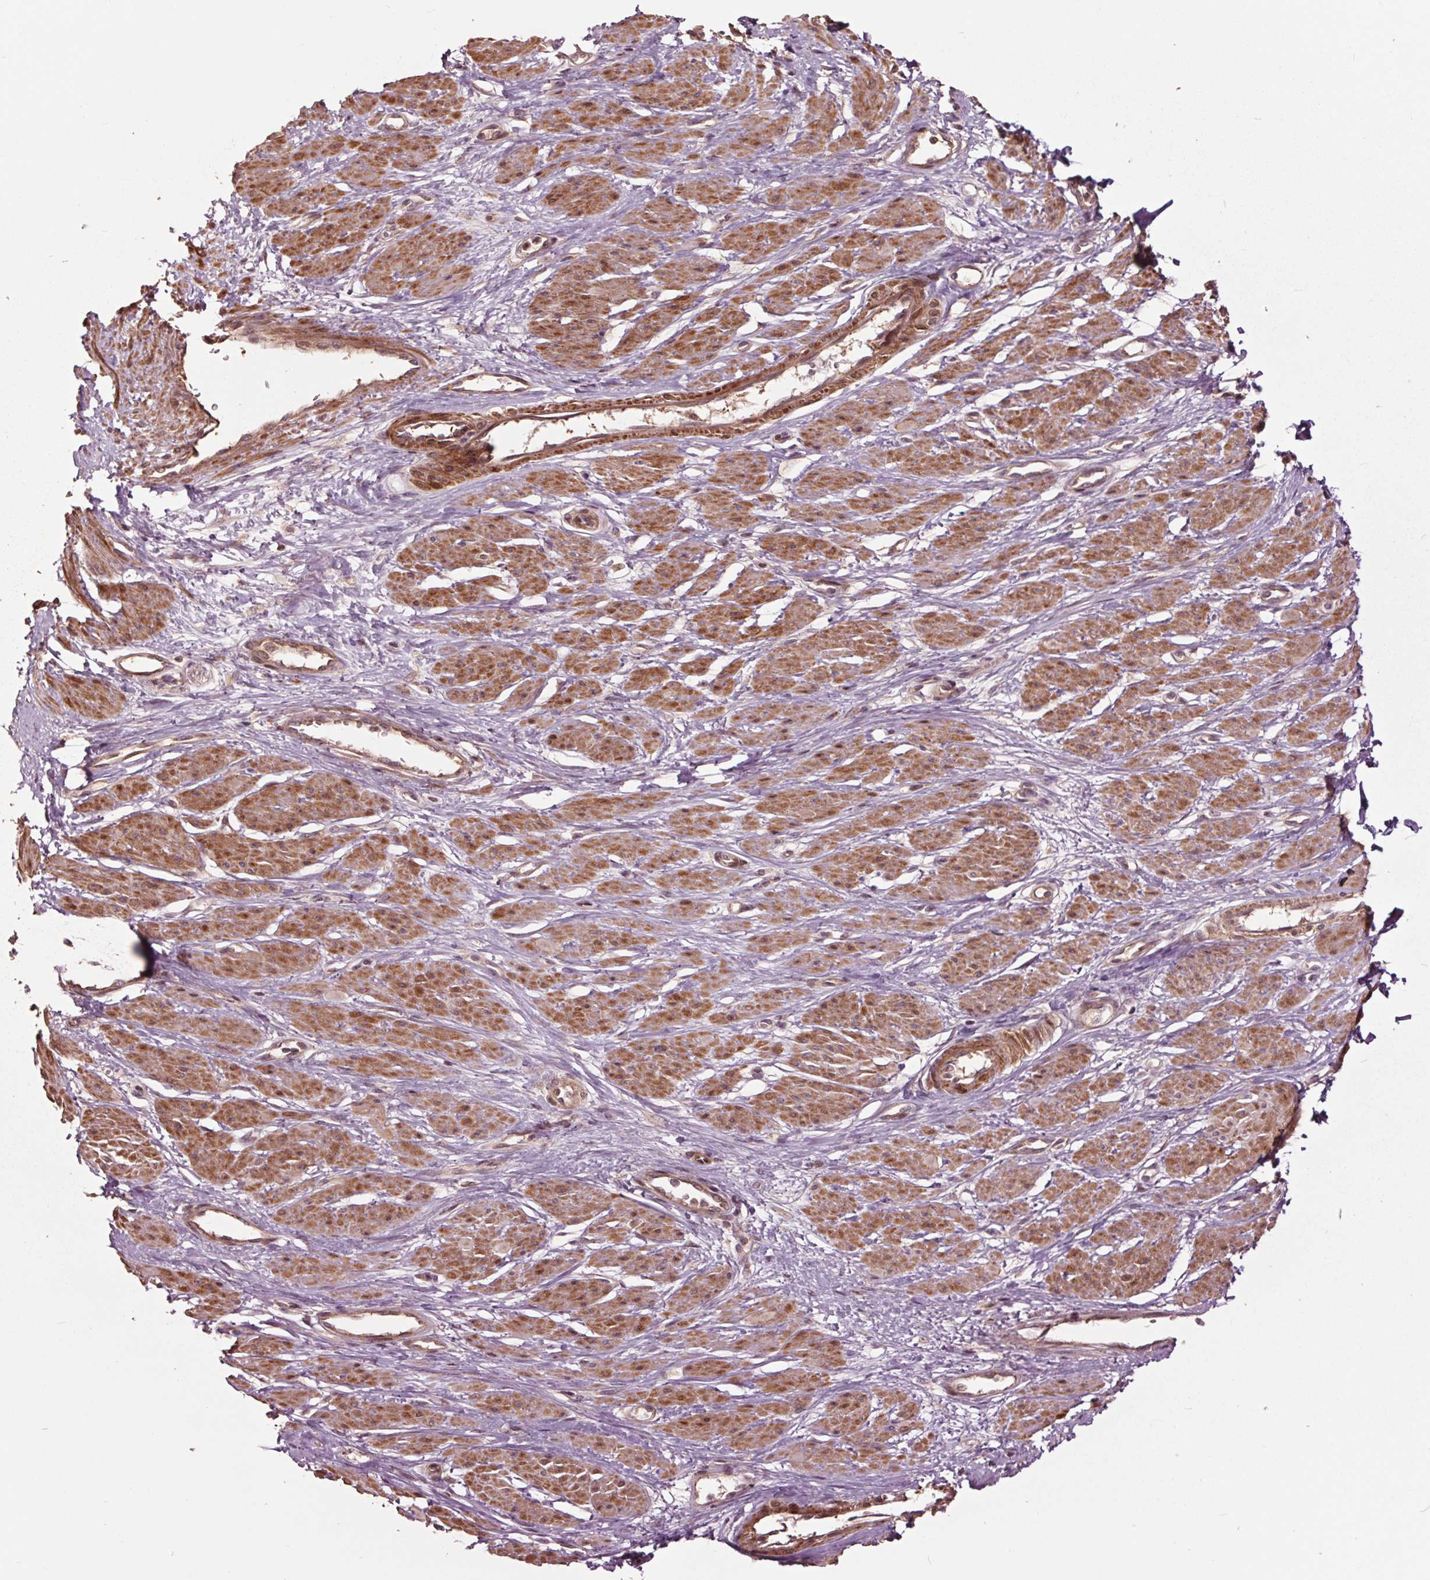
{"staining": {"intensity": "moderate", "quantity": ">75%", "location": "cytoplasmic/membranous"}, "tissue": "smooth muscle", "cell_type": "Smooth muscle cells", "image_type": "normal", "snomed": [{"axis": "morphology", "description": "Normal tissue, NOS"}, {"axis": "topography", "description": "Smooth muscle"}, {"axis": "topography", "description": "Uterus"}], "caption": "Immunohistochemical staining of benign human smooth muscle exhibits moderate cytoplasmic/membranous protein staining in about >75% of smooth muscle cells. The staining was performed using DAB to visualize the protein expression in brown, while the nuclei were stained in blue with hematoxylin (Magnification: 20x).", "gene": "CEP95", "patient": {"sex": "female", "age": 39}}